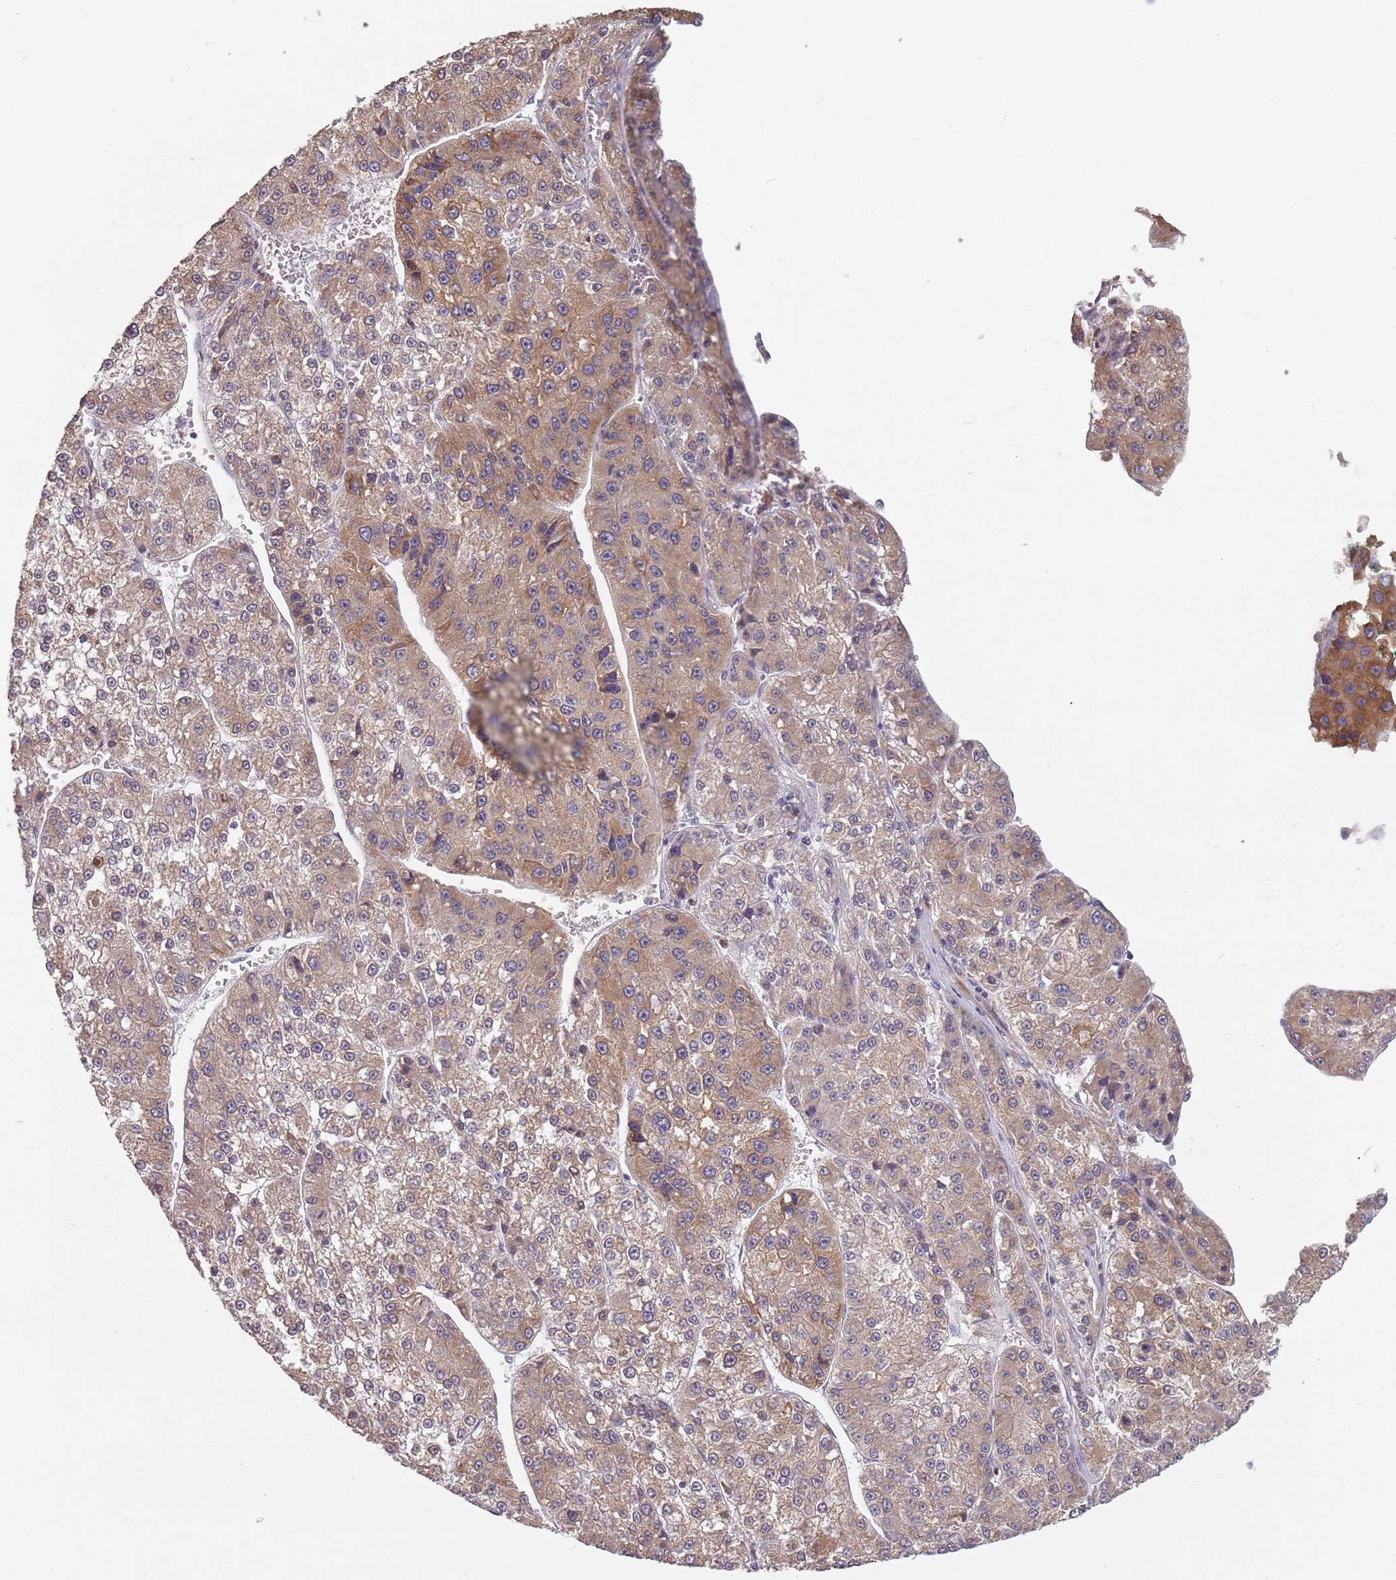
{"staining": {"intensity": "moderate", "quantity": ">75%", "location": "cytoplasmic/membranous"}, "tissue": "liver cancer", "cell_type": "Tumor cells", "image_type": "cancer", "snomed": [{"axis": "morphology", "description": "Carcinoma, Hepatocellular, NOS"}, {"axis": "topography", "description": "Liver"}], "caption": "Immunohistochemical staining of liver cancer displays medium levels of moderate cytoplasmic/membranous positivity in approximately >75% of tumor cells.", "gene": "RPS9", "patient": {"sex": "female", "age": 73}}